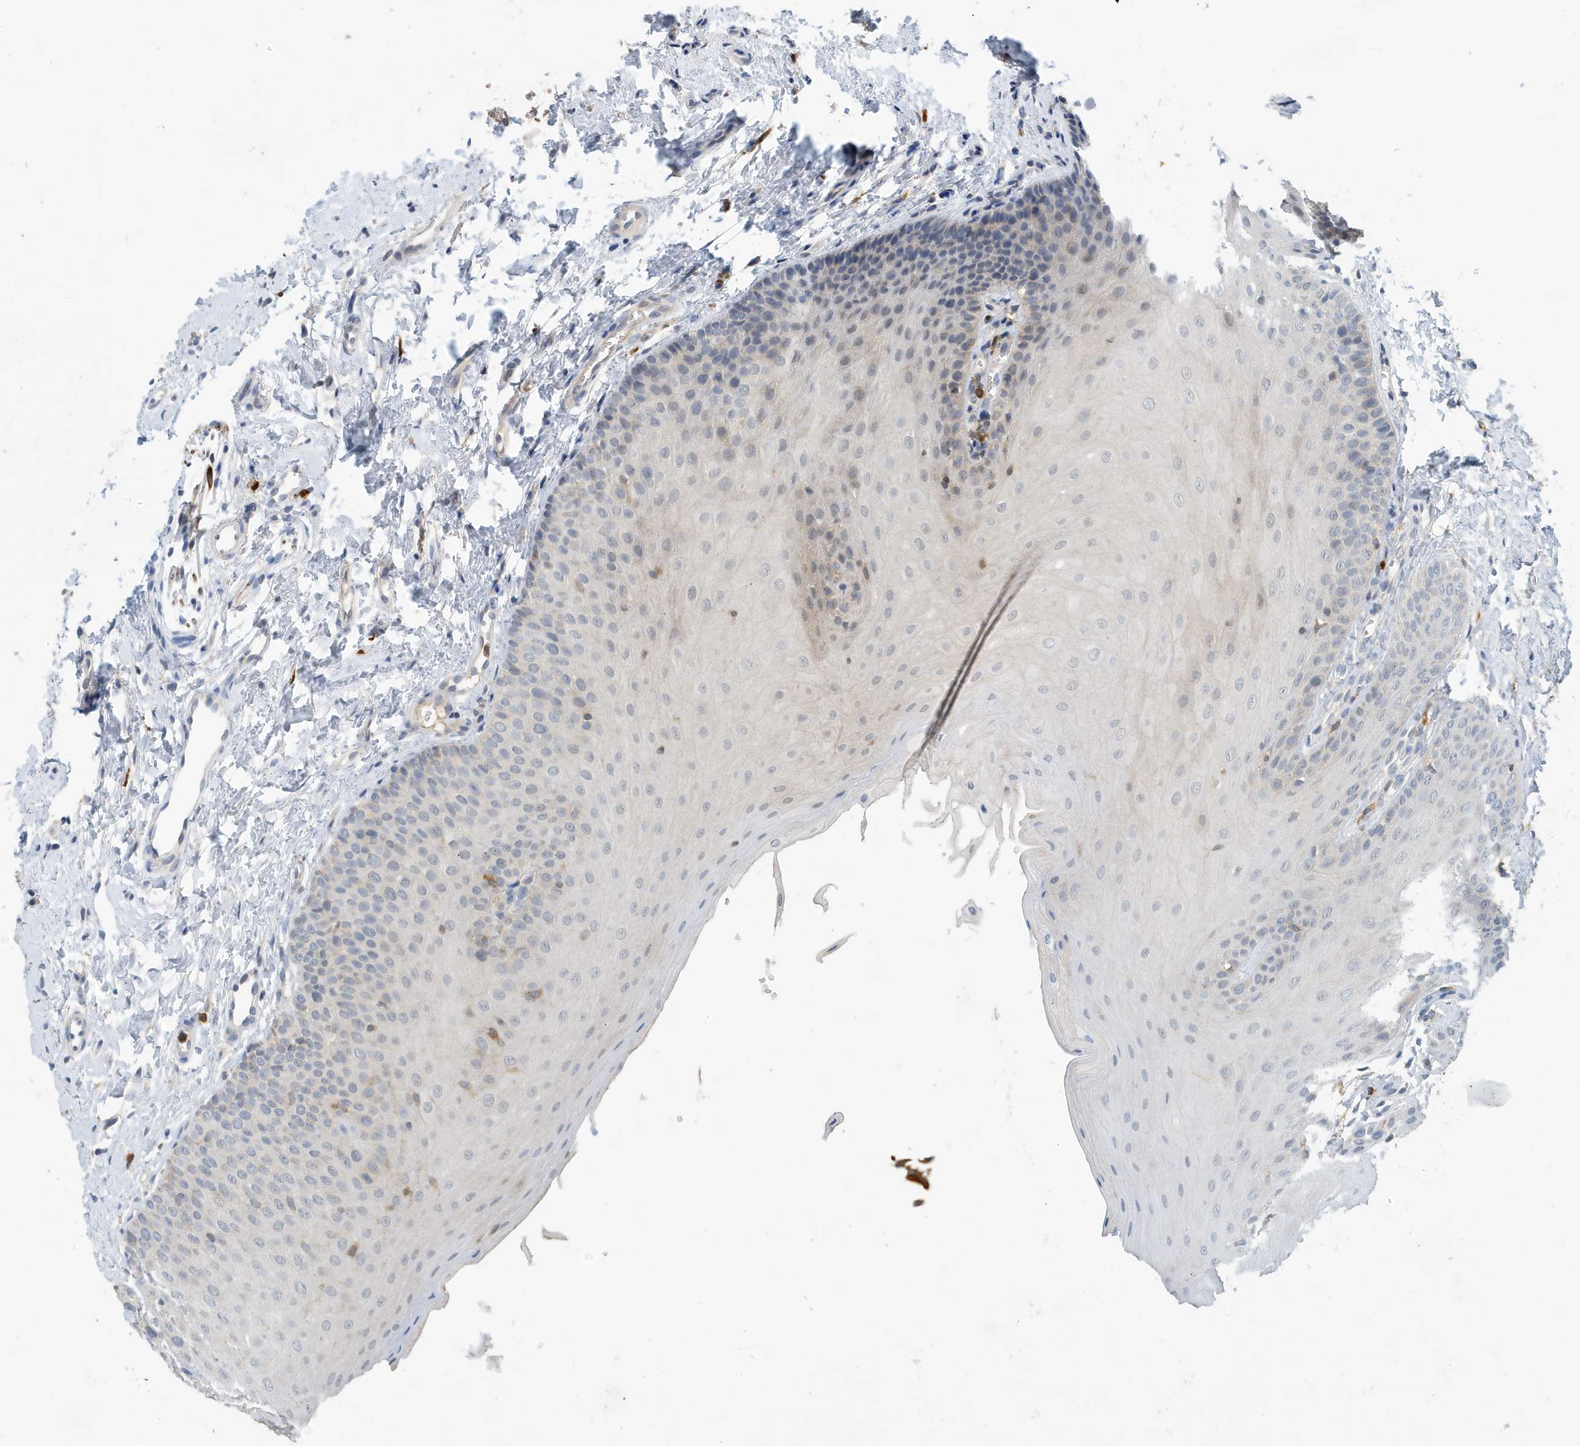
{"staining": {"intensity": "weak", "quantity": "<25%", "location": "cytoplasmic/membranous"}, "tissue": "oral mucosa", "cell_type": "Squamous epithelial cells", "image_type": "normal", "snomed": [{"axis": "morphology", "description": "Normal tissue, NOS"}, {"axis": "topography", "description": "Oral tissue"}], "caption": "Oral mucosa was stained to show a protein in brown. There is no significant staining in squamous epithelial cells. The staining was performed using DAB (3,3'-diaminobenzidine) to visualize the protein expression in brown, while the nuclei were stained in blue with hematoxylin (Magnification: 20x).", "gene": "NSUN3", "patient": {"sex": "female", "age": 68}}